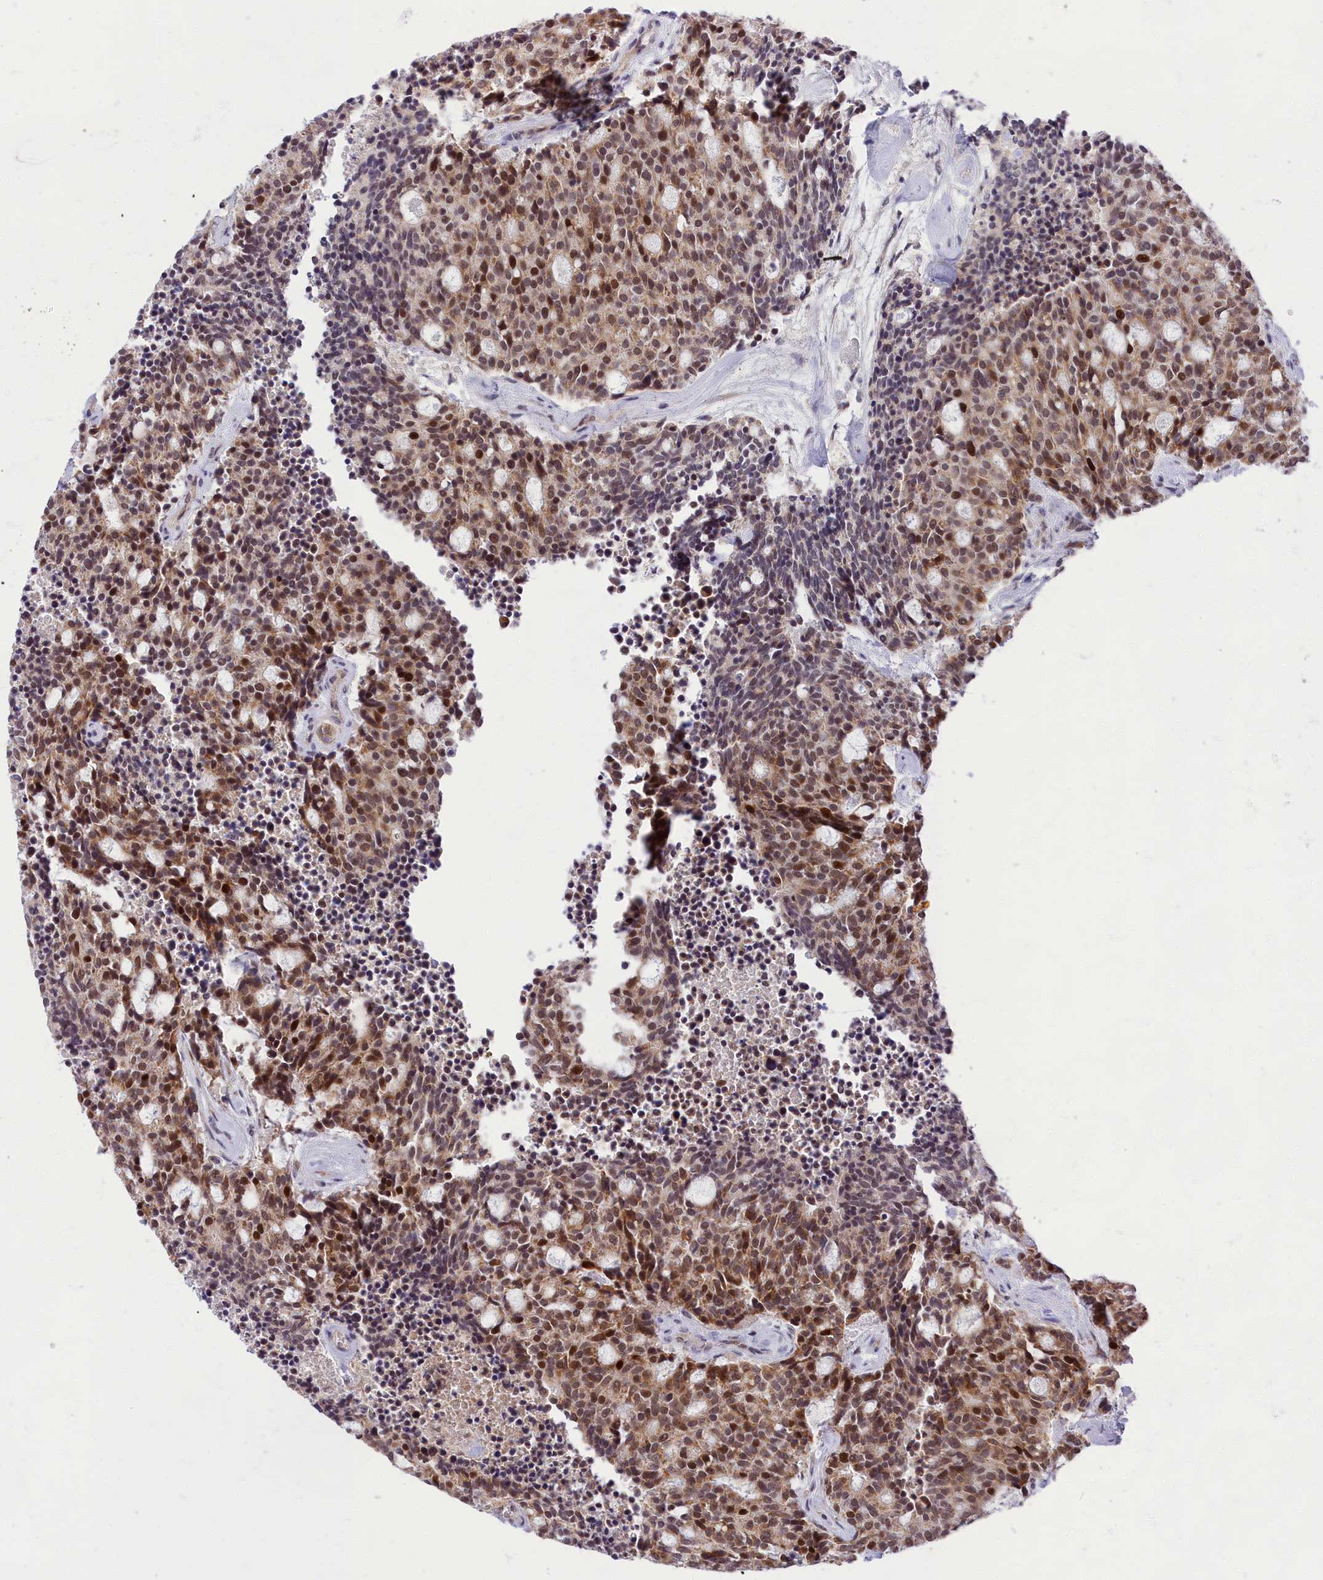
{"staining": {"intensity": "moderate", "quantity": ">75%", "location": "nuclear"}, "tissue": "carcinoid", "cell_type": "Tumor cells", "image_type": "cancer", "snomed": [{"axis": "morphology", "description": "Carcinoid, malignant, NOS"}, {"axis": "topography", "description": "Pancreas"}], "caption": "Human carcinoid (malignant) stained with a protein marker displays moderate staining in tumor cells.", "gene": "EARS2", "patient": {"sex": "female", "age": 54}}